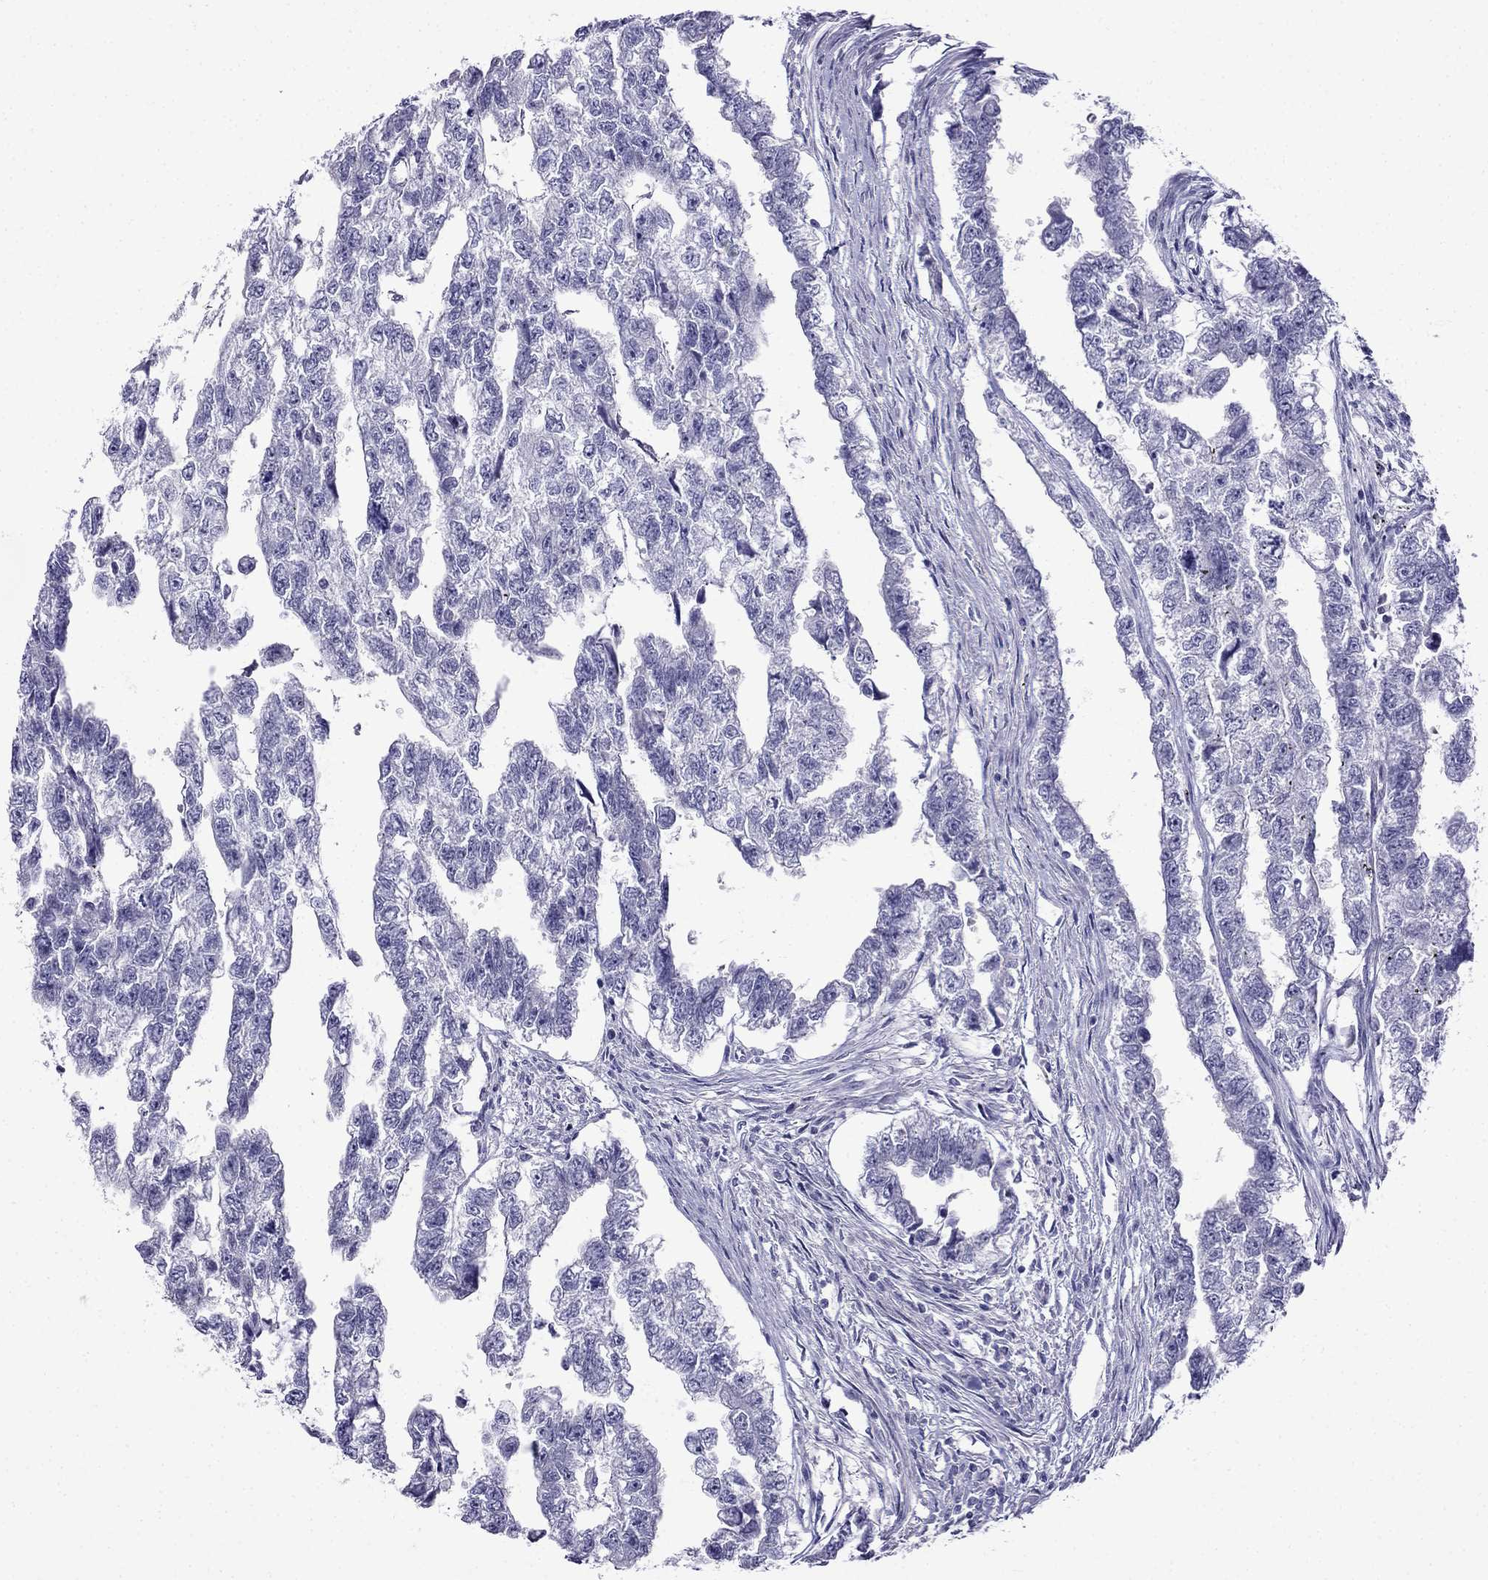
{"staining": {"intensity": "negative", "quantity": "none", "location": "none"}, "tissue": "testis cancer", "cell_type": "Tumor cells", "image_type": "cancer", "snomed": [{"axis": "morphology", "description": "Carcinoma, Embryonal, NOS"}, {"axis": "morphology", "description": "Teratoma, malignant, NOS"}, {"axis": "topography", "description": "Testis"}], "caption": "IHC of testis cancer displays no expression in tumor cells.", "gene": "PATE1", "patient": {"sex": "male", "age": 44}}